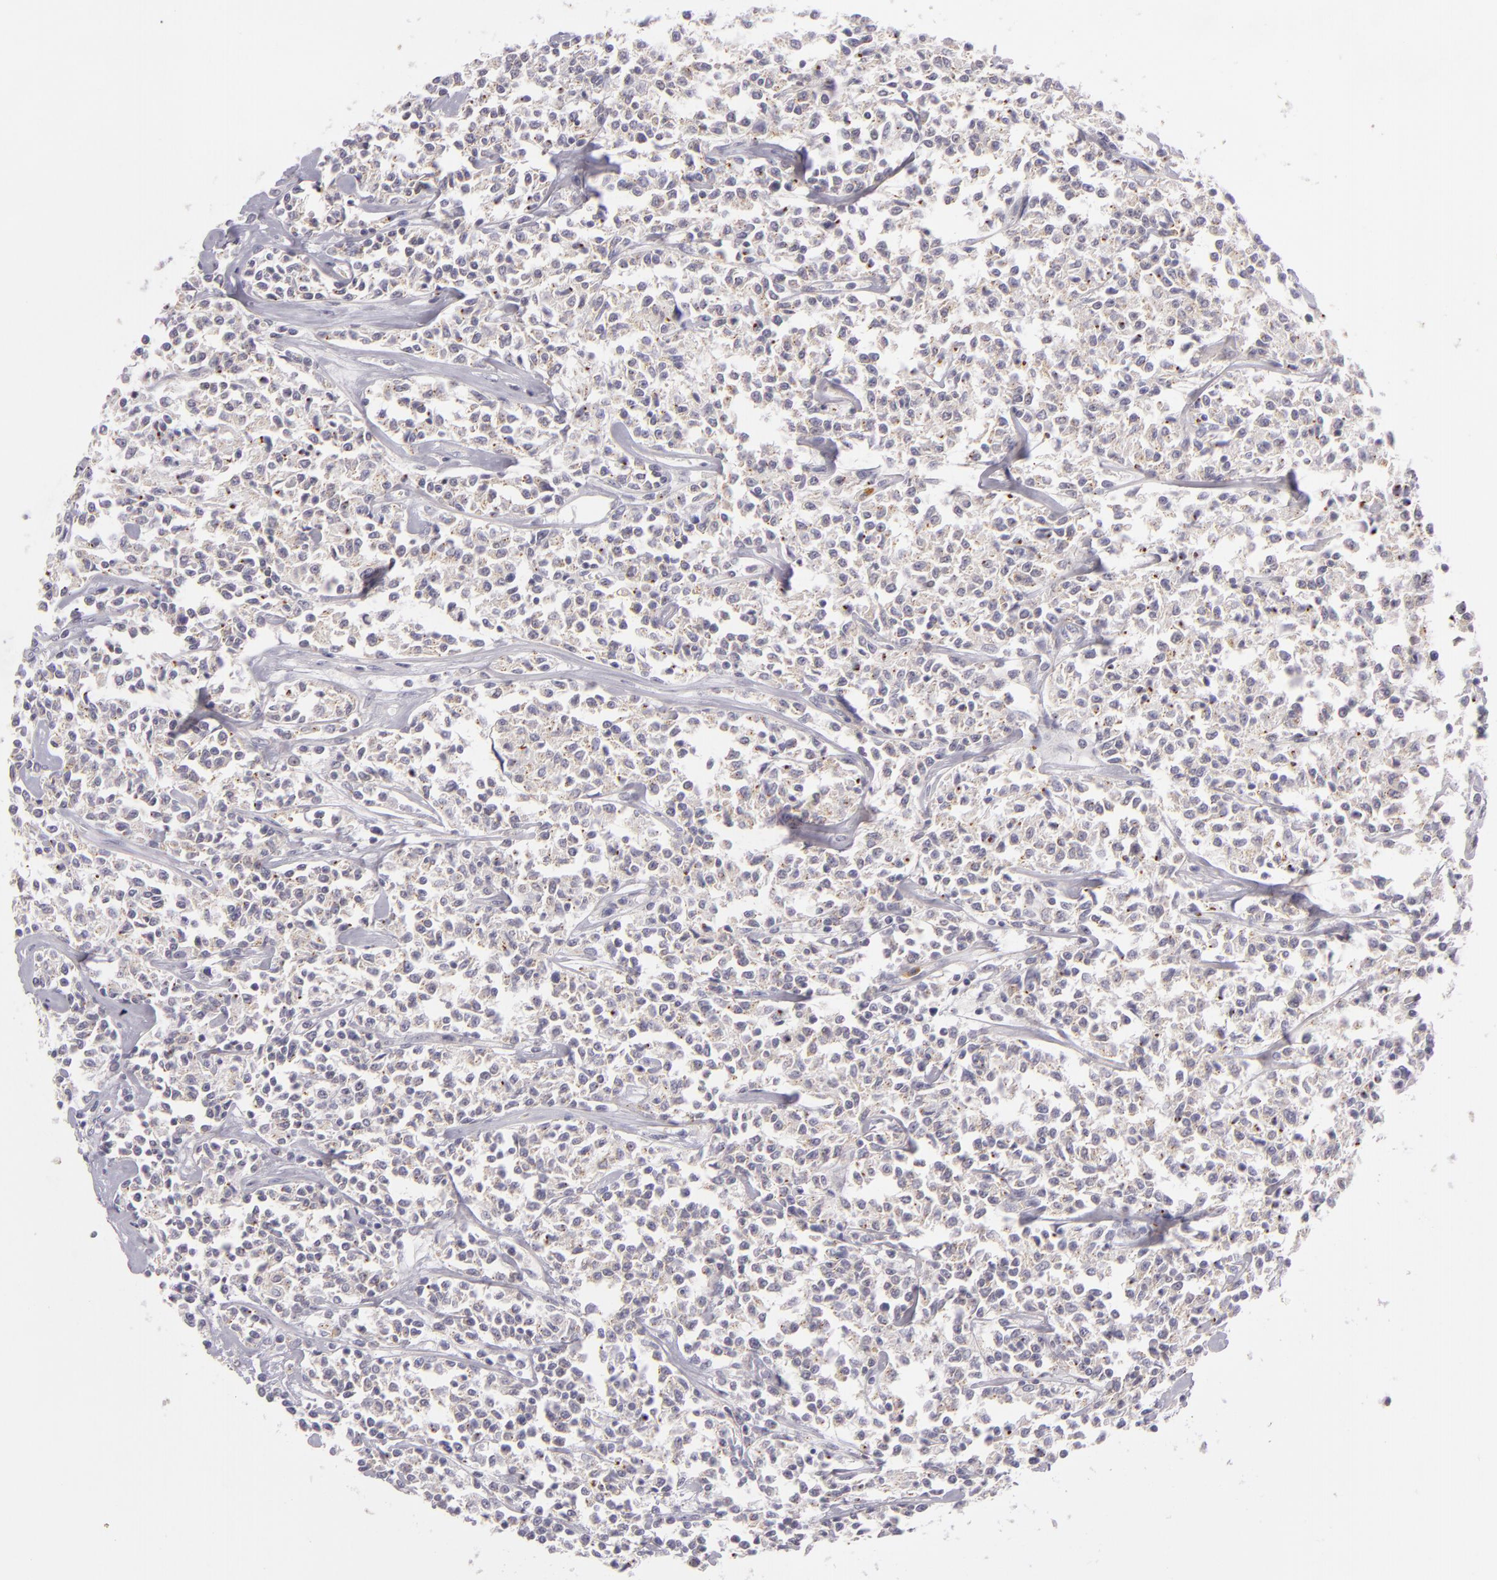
{"staining": {"intensity": "negative", "quantity": "none", "location": "none"}, "tissue": "lymphoma", "cell_type": "Tumor cells", "image_type": "cancer", "snomed": [{"axis": "morphology", "description": "Malignant lymphoma, non-Hodgkin's type, Low grade"}, {"axis": "topography", "description": "Small intestine"}], "caption": "Tumor cells are negative for brown protein staining in low-grade malignant lymphoma, non-Hodgkin's type. (DAB IHC with hematoxylin counter stain).", "gene": "FAM181A", "patient": {"sex": "female", "age": 59}}